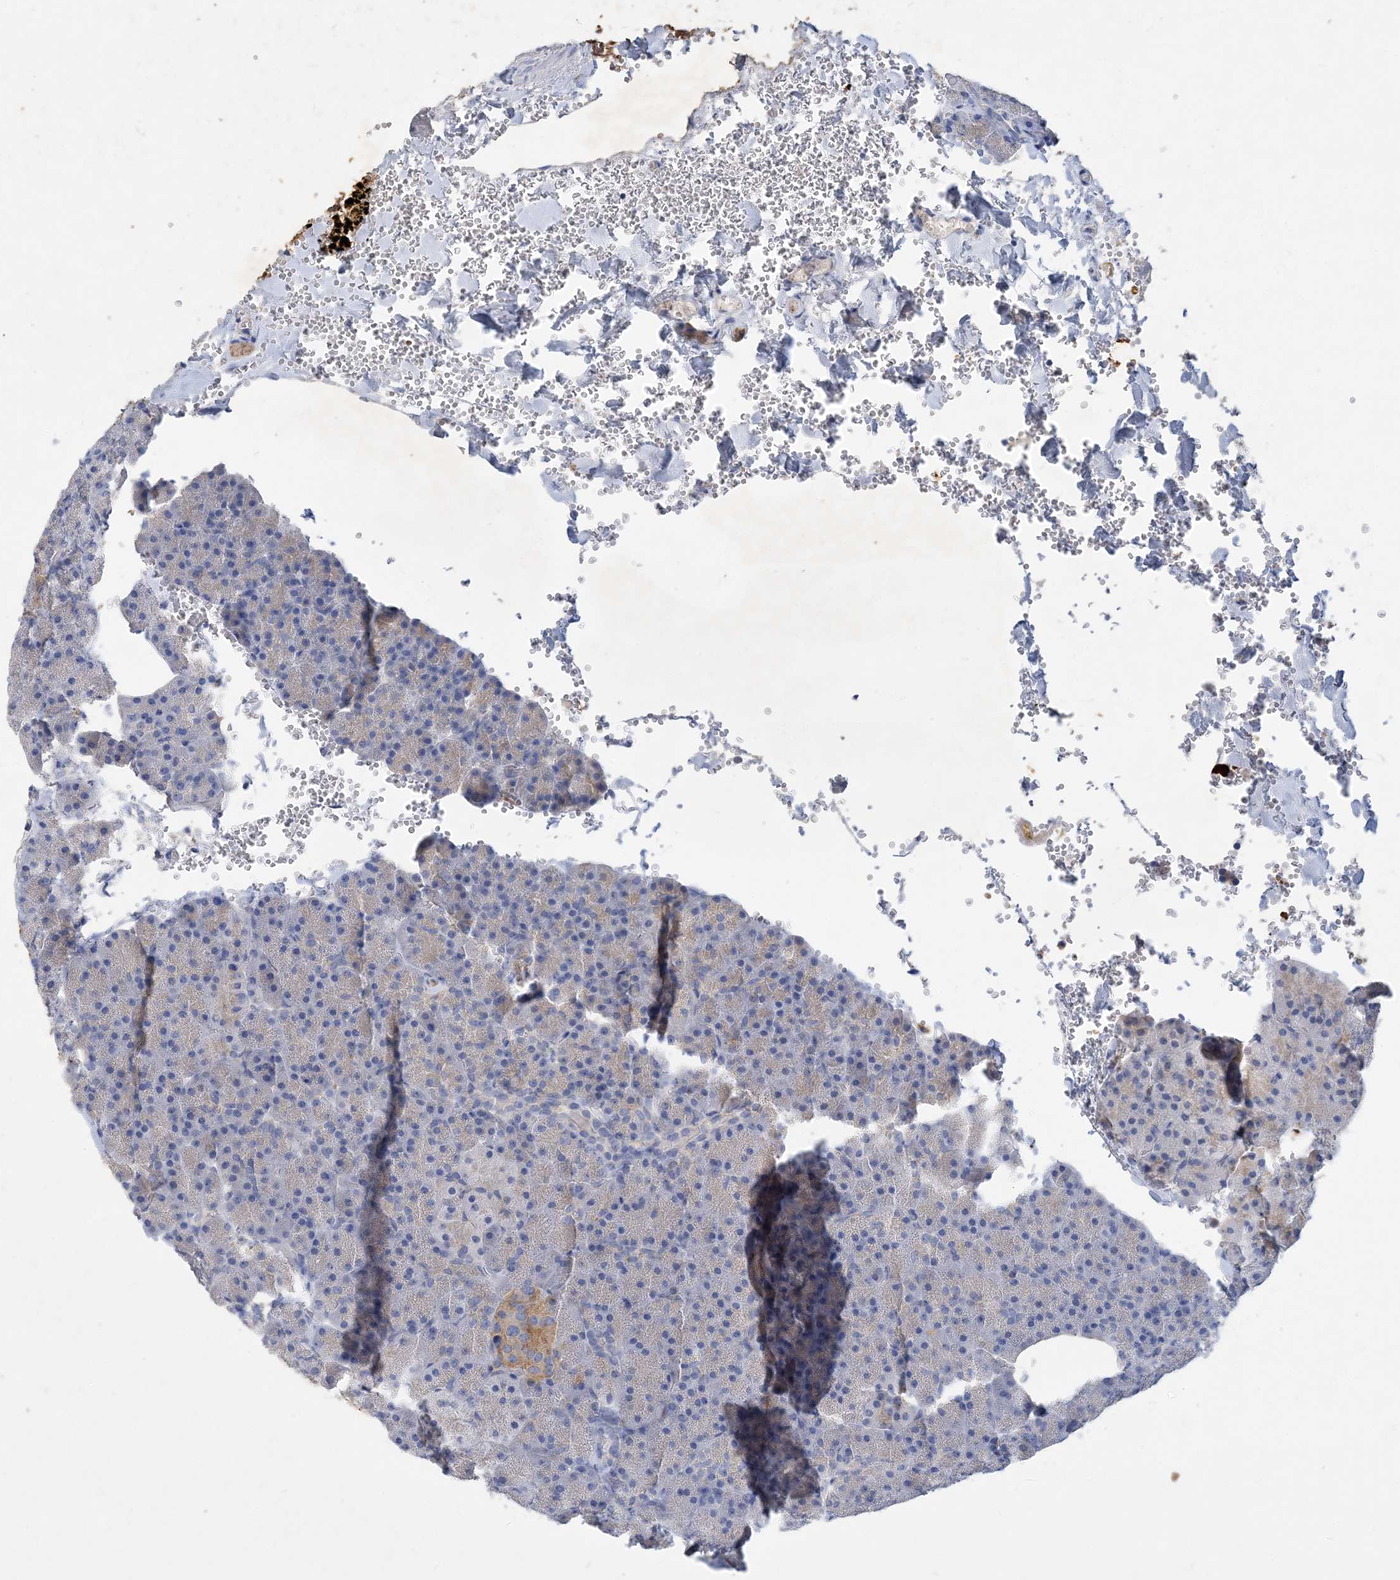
{"staining": {"intensity": "weak", "quantity": ">75%", "location": "cytoplasmic/membranous"}, "tissue": "pancreas", "cell_type": "Exocrine glandular cells", "image_type": "normal", "snomed": [{"axis": "morphology", "description": "Normal tissue, NOS"}, {"axis": "morphology", "description": "Carcinoid, malignant, NOS"}, {"axis": "topography", "description": "Pancreas"}], "caption": "Protein expression analysis of benign human pancreas reveals weak cytoplasmic/membranous expression in approximately >75% of exocrine glandular cells. The staining was performed using DAB, with brown indicating positive protein expression. Nuclei are stained blue with hematoxylin.", "gene": "GRINA", "patient": {"sex": "female", "age": 35}}